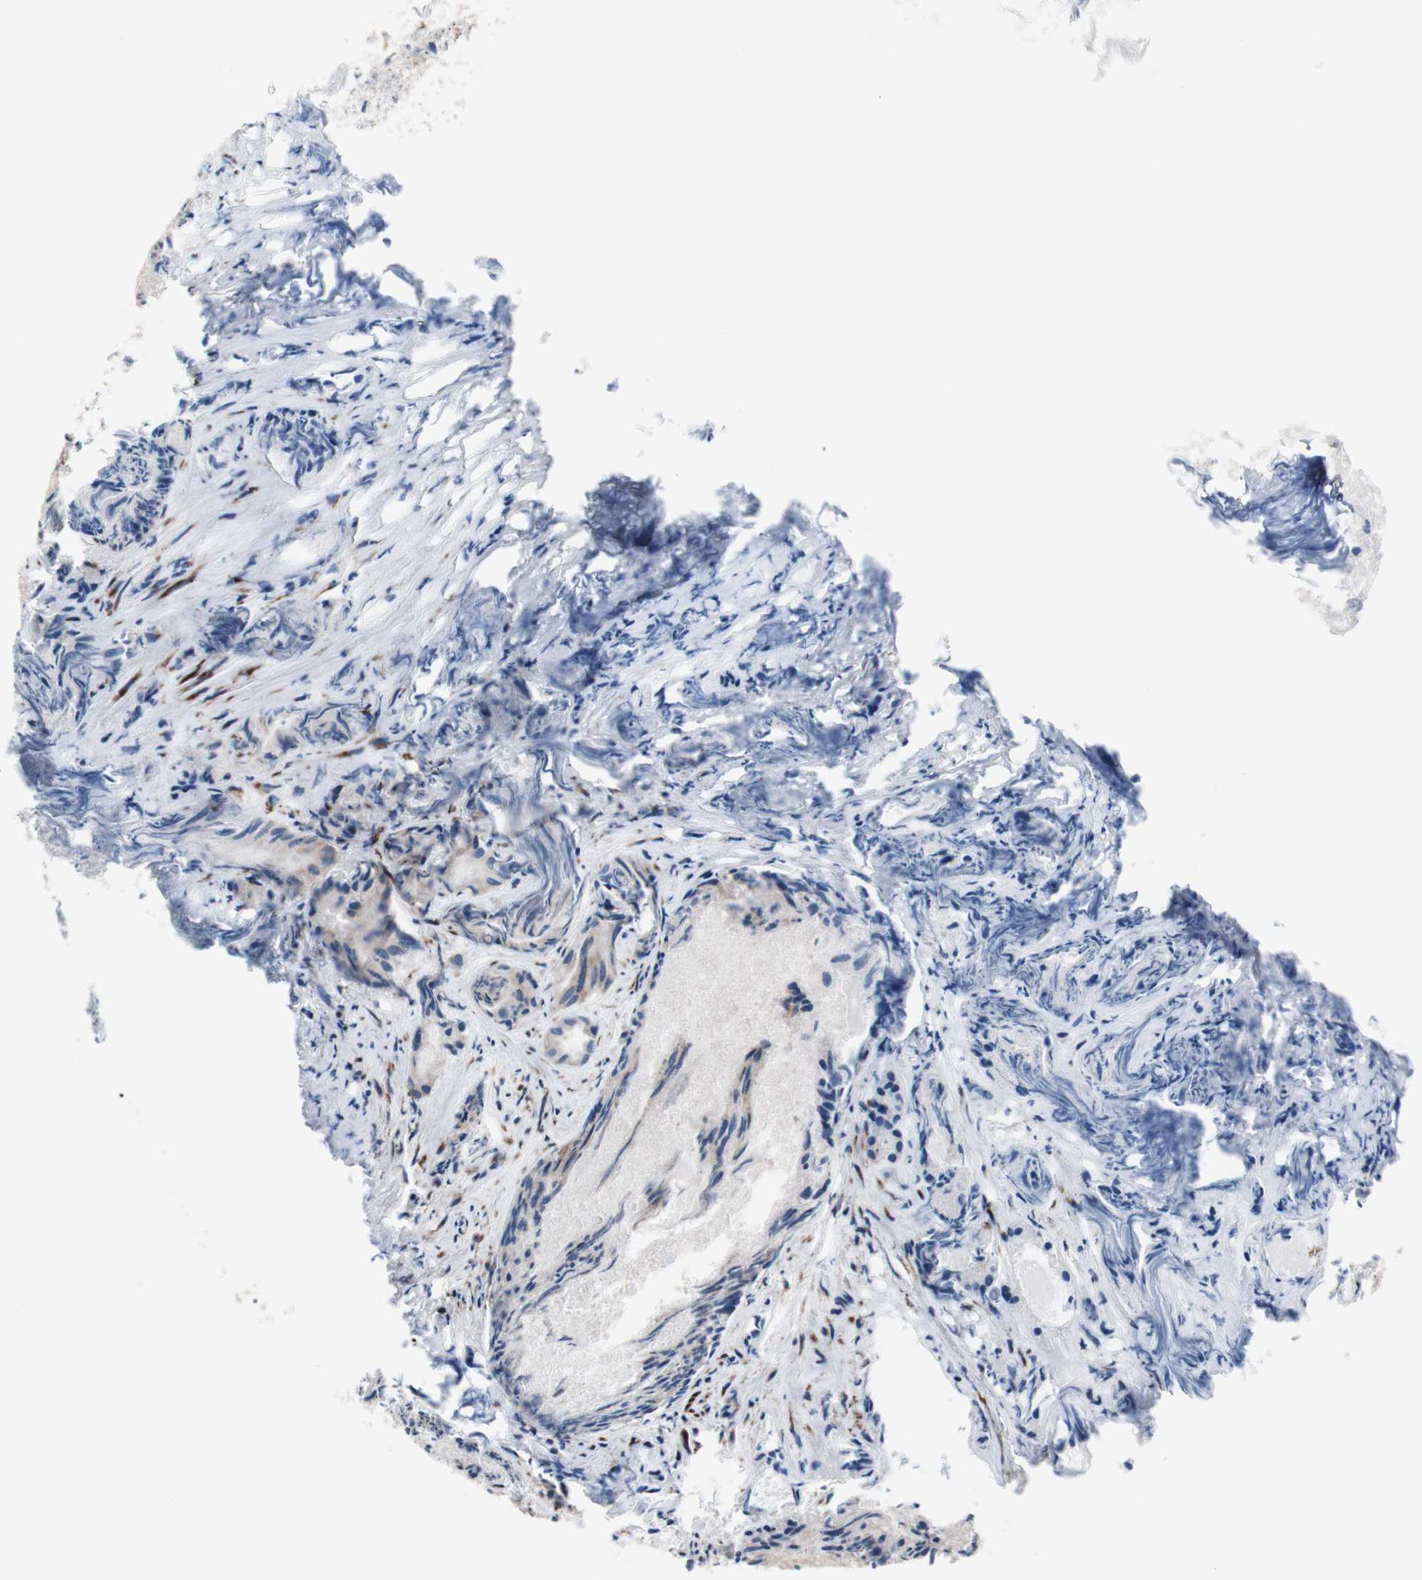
{"staining": {"intensity": "weak", "quantity": "<25%", "location": "cytoplasmic/membranous"}, "tissue": "prostate cancer", "cell_type": "Tumor cells", "image_type": "cancer", "snomed": [{"axis": "morphology", "description": "Adenocarcinoma, Low grade"}, {"axis": "topography", "description": "Prostate"}], "caption": "A photomicrograph of human adenocarcinoma (low-grade) (prostate) is negative for staining in tumor cells.", "gene": "AGPAT5", "patient": {"sex": "male", "age": 72}}